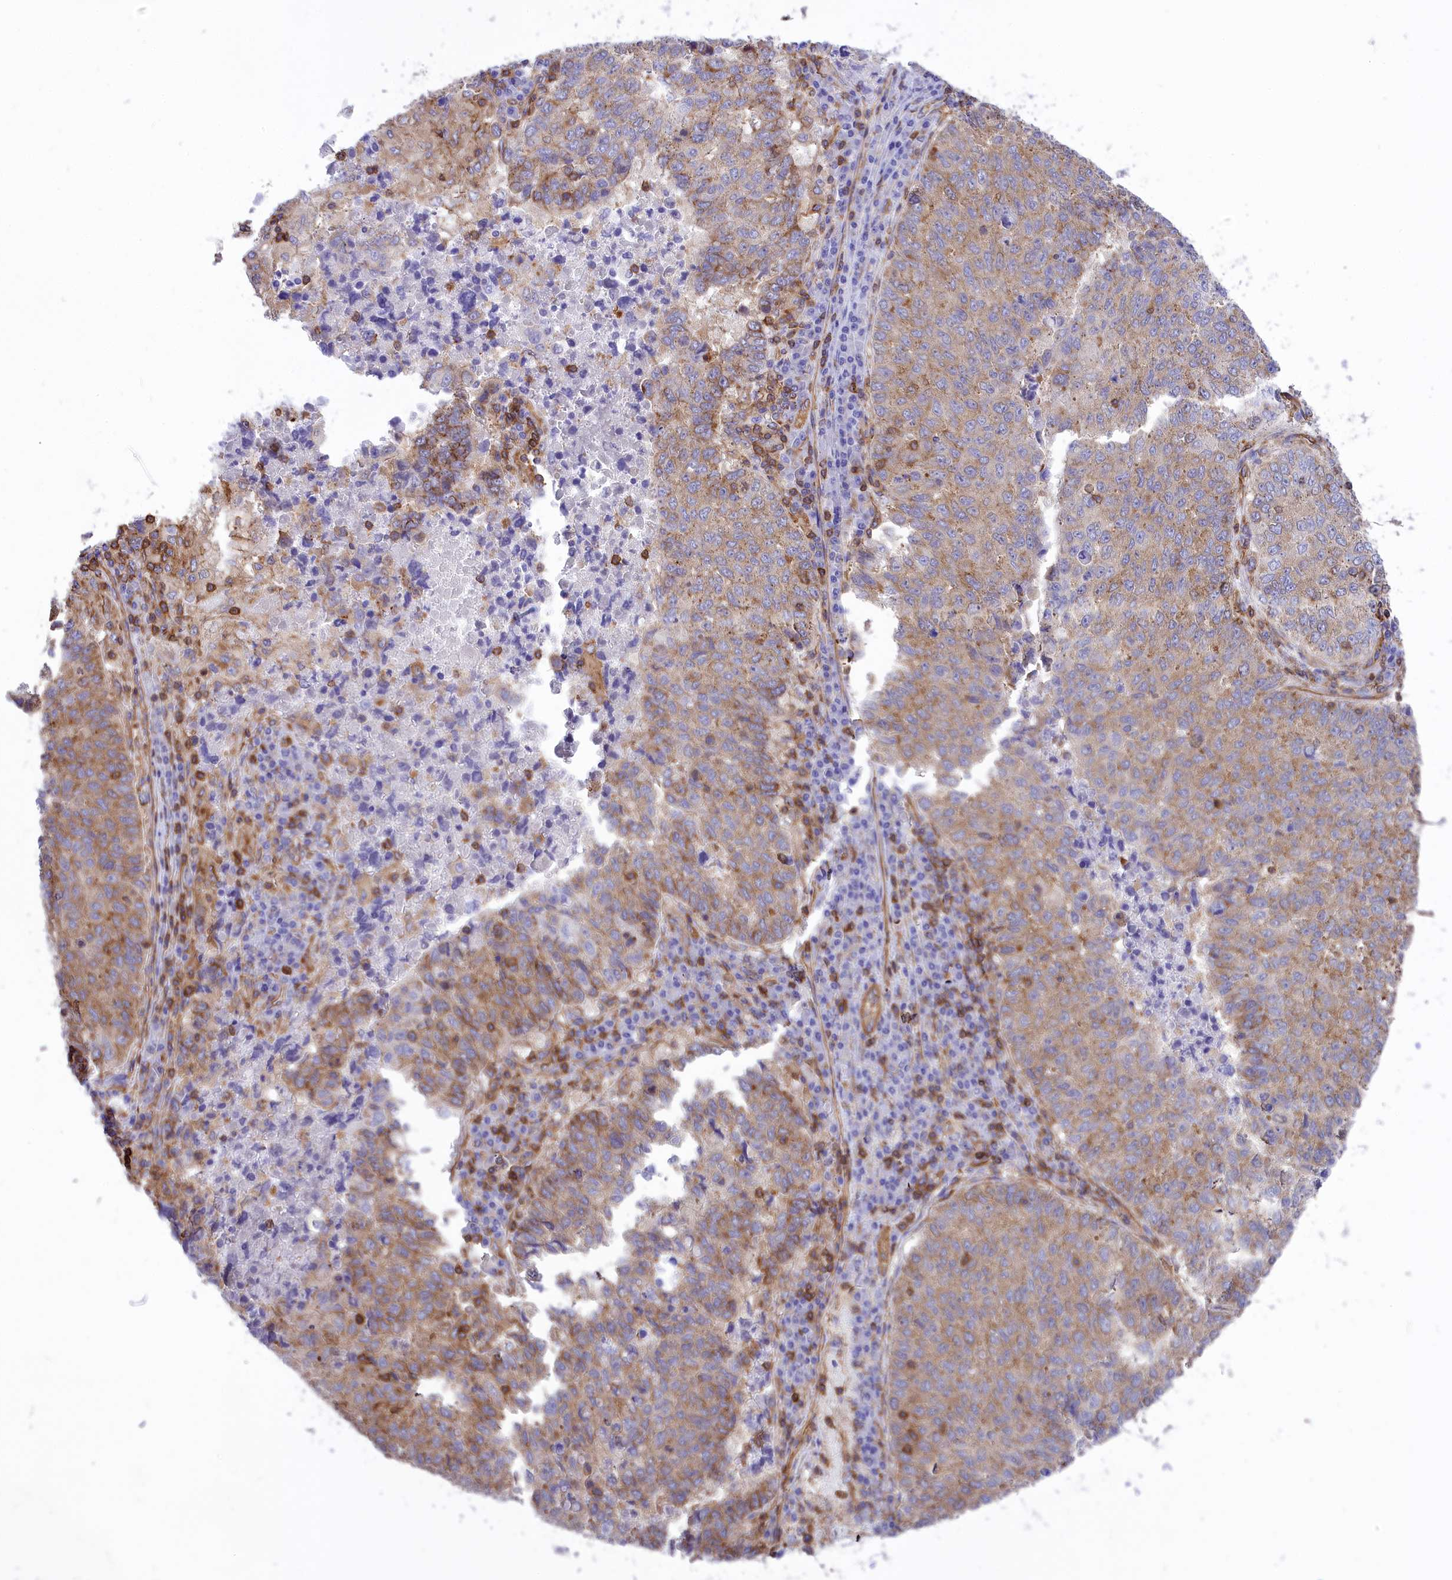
{"staining": {"intensity": "moderate", "quantity": ">75%", "location": "cytoplasmic/membranous"}, "tissue": "lung cancer", "cell_type": "Tumor cells", "image_type": "cancer", "snomed": [{"axis": "morphology", "description": "Squamous cell carcinoma, NOS"}, {"axis": "topography", "description": "Lung"}], "caption": "A high-resolution histopathology image shows IHC staining of lung cancer, which reveals moderate cytoplasmic/membranous positivity in about >75% of tumor cells. Immunohistochemistry stains the protein in brown and the nuclei are stained blue.", "gene": "SEPTIN9", "patient": {"sex": "male", "age": 73}}